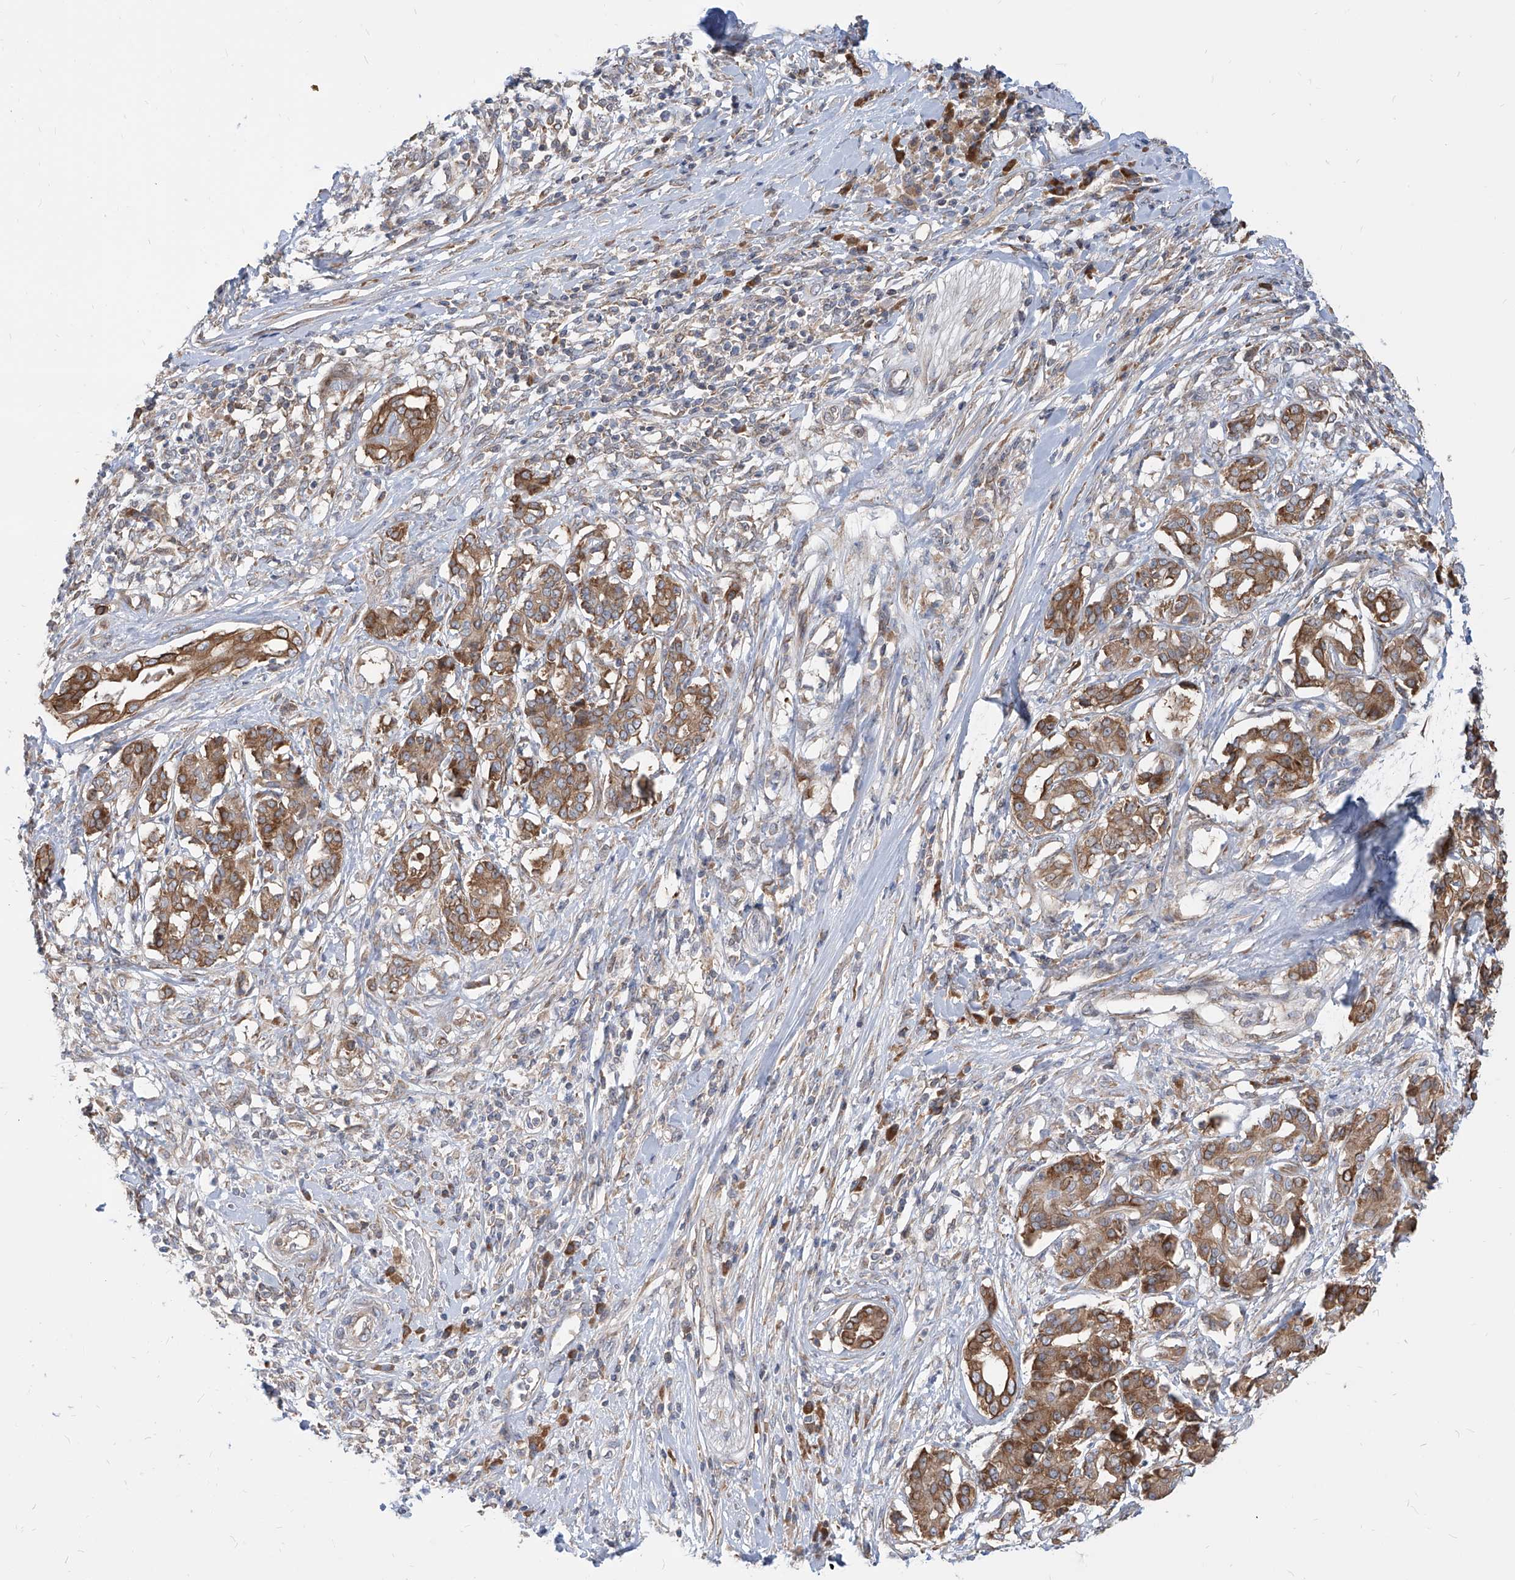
{"staining": {"intensity": "moderate", "quantity": ">75%", "location": "cytoplasmic/membranous"}, "tissue": "pancreatic cancer", "cell_type": "Tumor cells", "image_type": "cancer", "snomed": [{"axis": "morphology", "description": "Adenocarcinoma, NOS"}, {"axis": "topography", "description": "Pancreas"}], "caption": "Immunohistochemical staining of human pancreatic adenocarcinoma demonstrates moderate cytoplasmic/membranous protein staining in about >75% of tumor cells. (DAB IHC, brown staining for protein, blue staining for nuclei).", "gene": "FAM83B", "patient": {"sex": "female", "age": 56}}